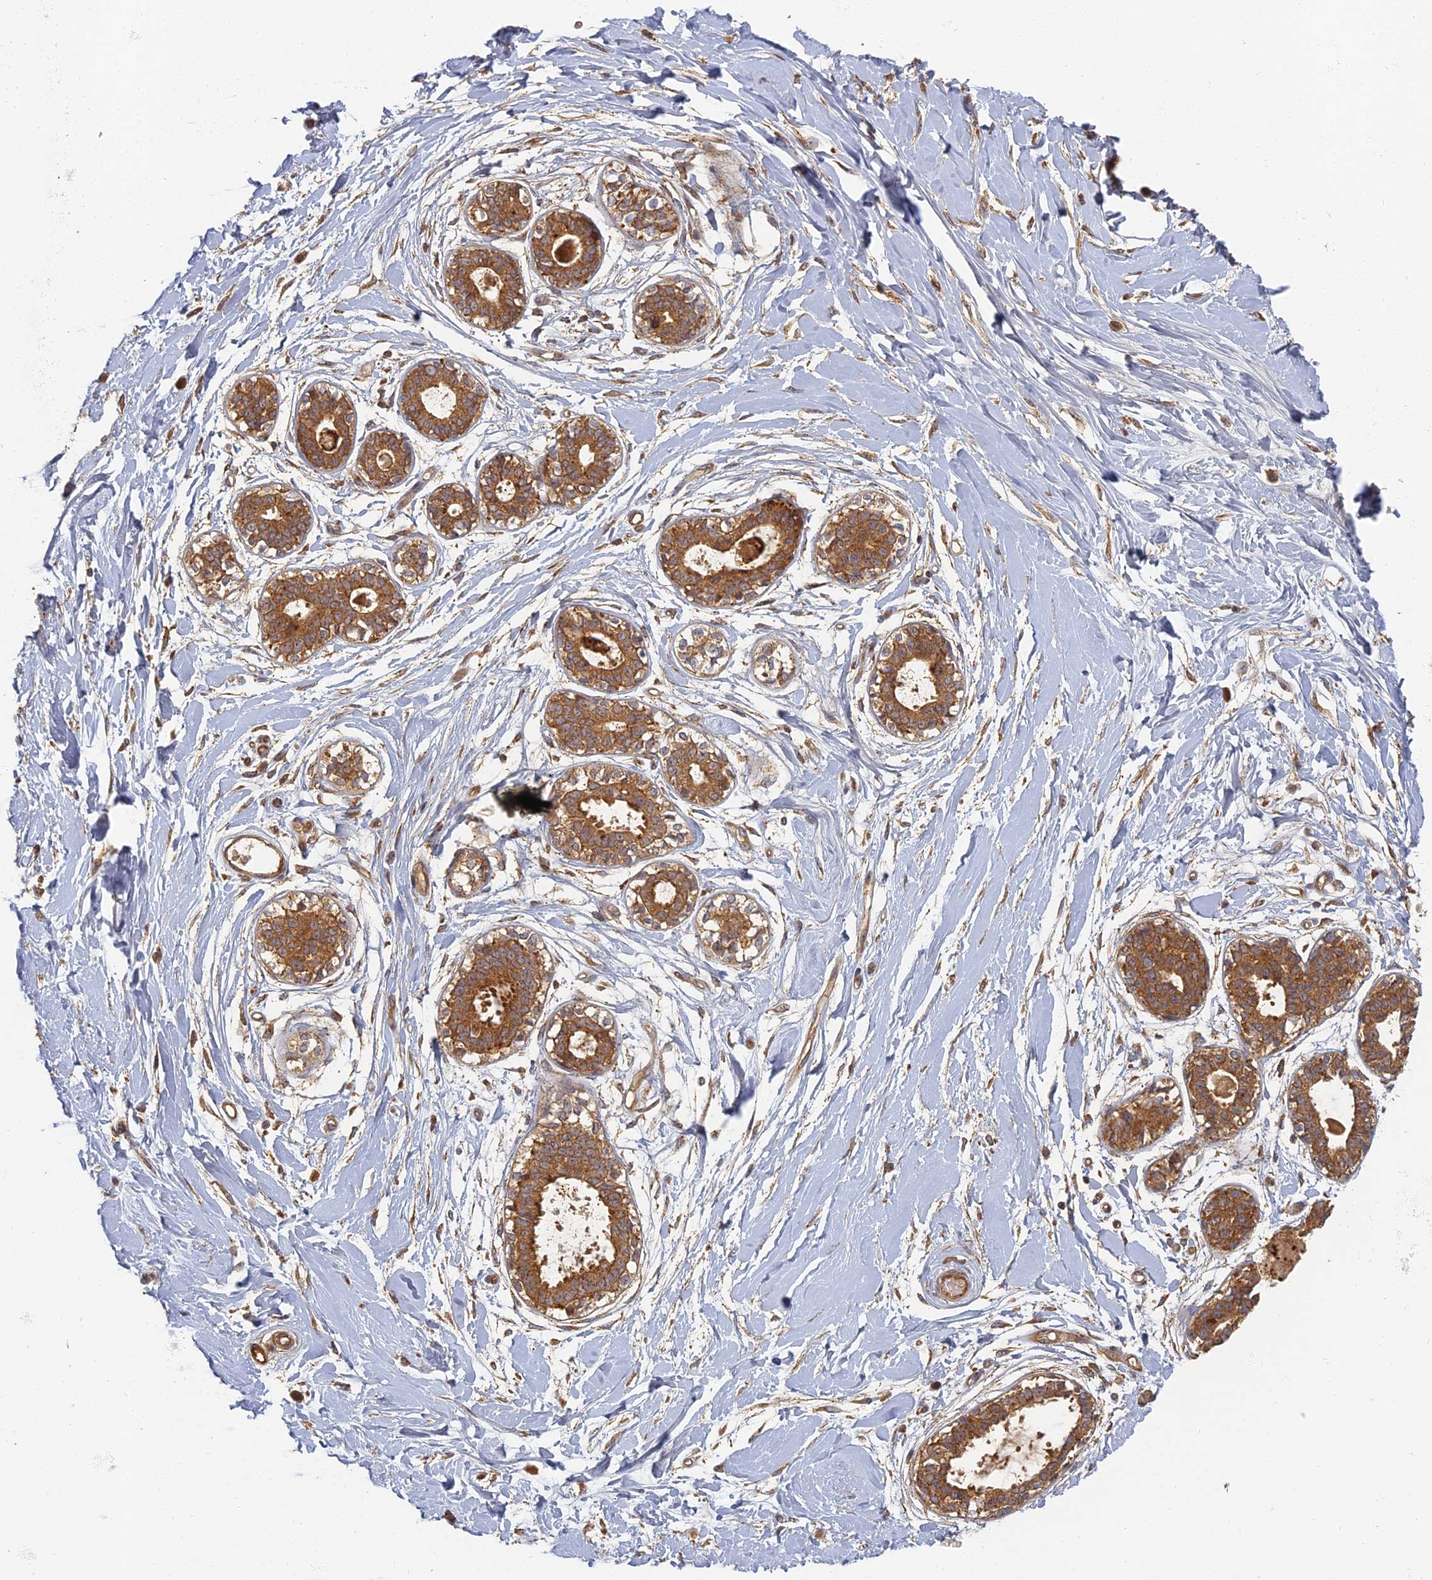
{"staining": {"intensity": "negative", "quantity": "none", "location": "none"}, "tissue": "breast", "cell_type": "Adipocytes", "image_type": "normal", "snomed": [{"axis": "morphology", "description": "Normal tissue, NOS"}, {"axis": "topography", "description": "Breast"}], "caption": "Immunohistochemistry (IHC) of benign breast shows no positivity in adipocytes. Nuclei are stained in blue.", "gene": "INO80D", "patient": {"sex": "female", "age": 45}}